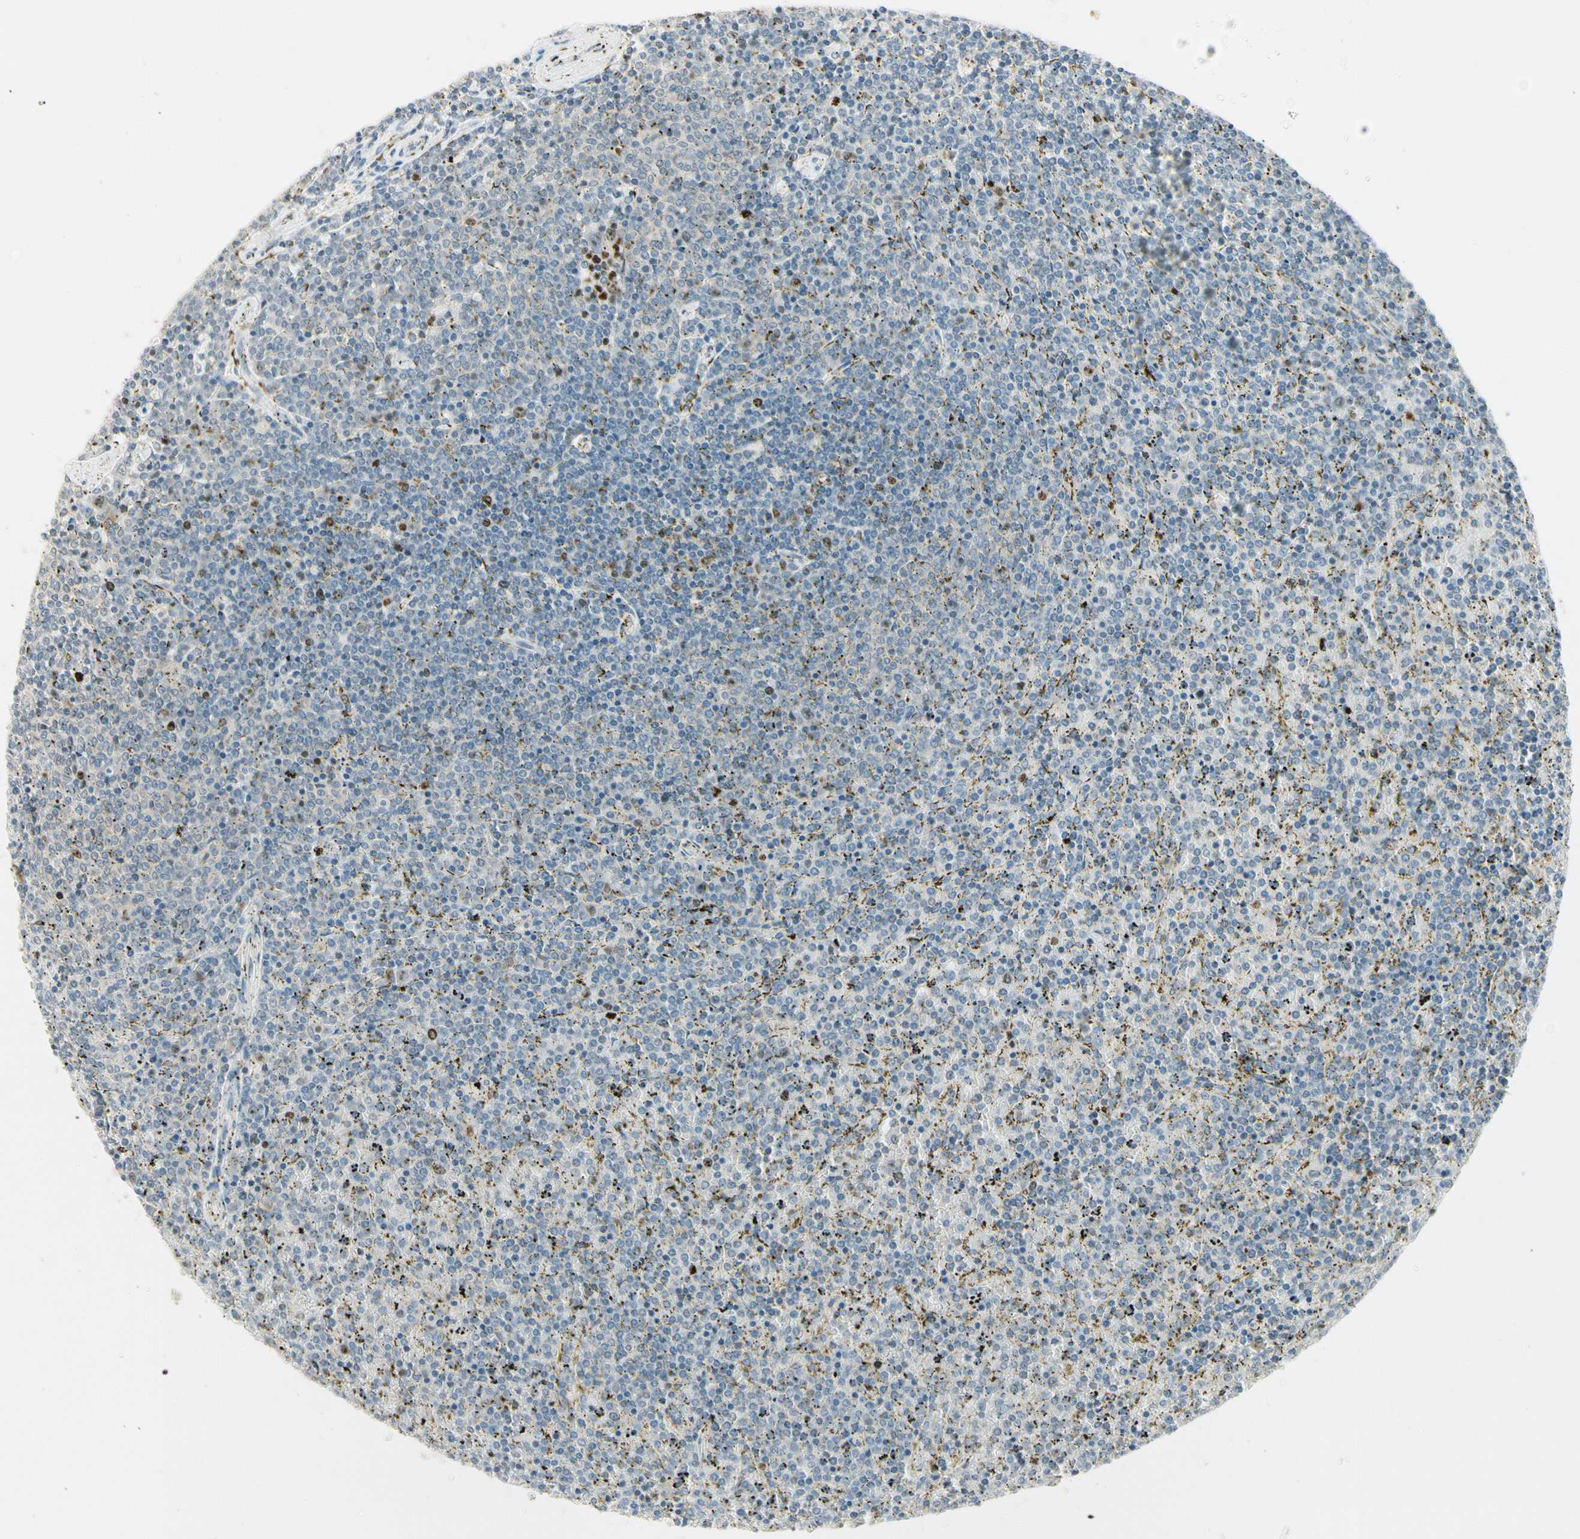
{"staining": {"intensity": "negative", "quantity": "none", "location": "none"}, "tissue": "lymphoma", "cell_type": "Tumor cells", "image_type": "cancer", "snomed": [{"axis": "morphology", "description": "Malignant lymphoma, non-Hodgkin's type, Low grade"}, {"axis": "topography", "description": "Spleen"}], "caption": "Immunohistochemistry (IHC) of malignant lymphoma, non-Hodgkin's type (low-grade) shows no positivity in tumor cells.", "gene": "PITX1", "patient": {"sex": "female", "age": 77}}